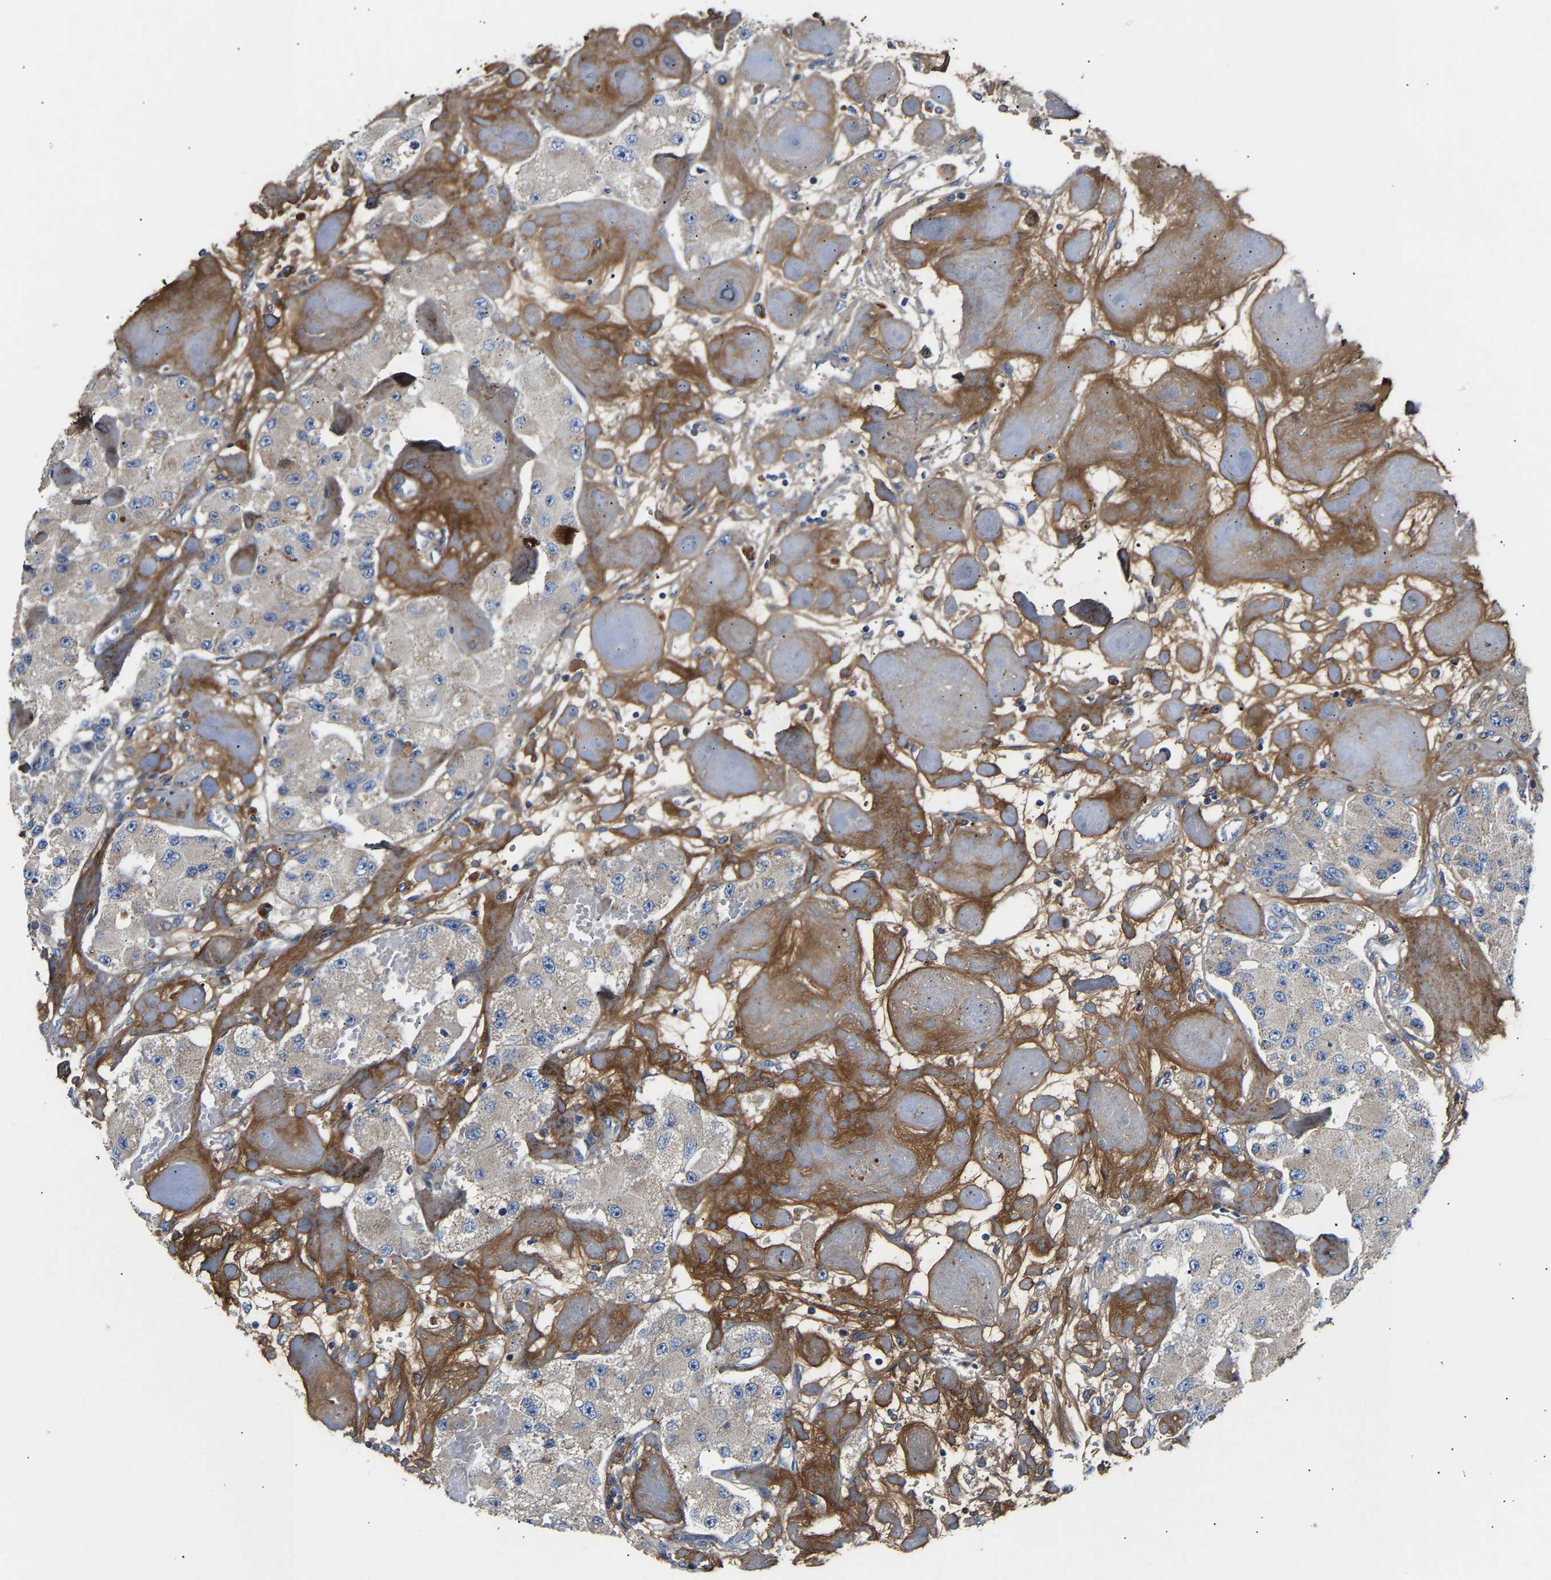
{"staining": {"intensity": "negative", "quantity": "none", "location": "none"}, "tissue": "carcinoid", "cell_type": "Tumor cells", "image_type": "cancer", "snomed": [{"axis": "morphology", "description": "Carcinoid, malignant, NOS"}, {"axis": "topography", "description": "Pancreas"}], "caption": "High magnification brightfield microscopy of carcinoid (malignant) stained with DAB (3,3'-diaminobenzidine) (brown) and counterstained with hematoxylin (blue): tumor cells show no significant expression.", "gene": "CCDC171", "patient": {"sex": "male", "age": 41}}